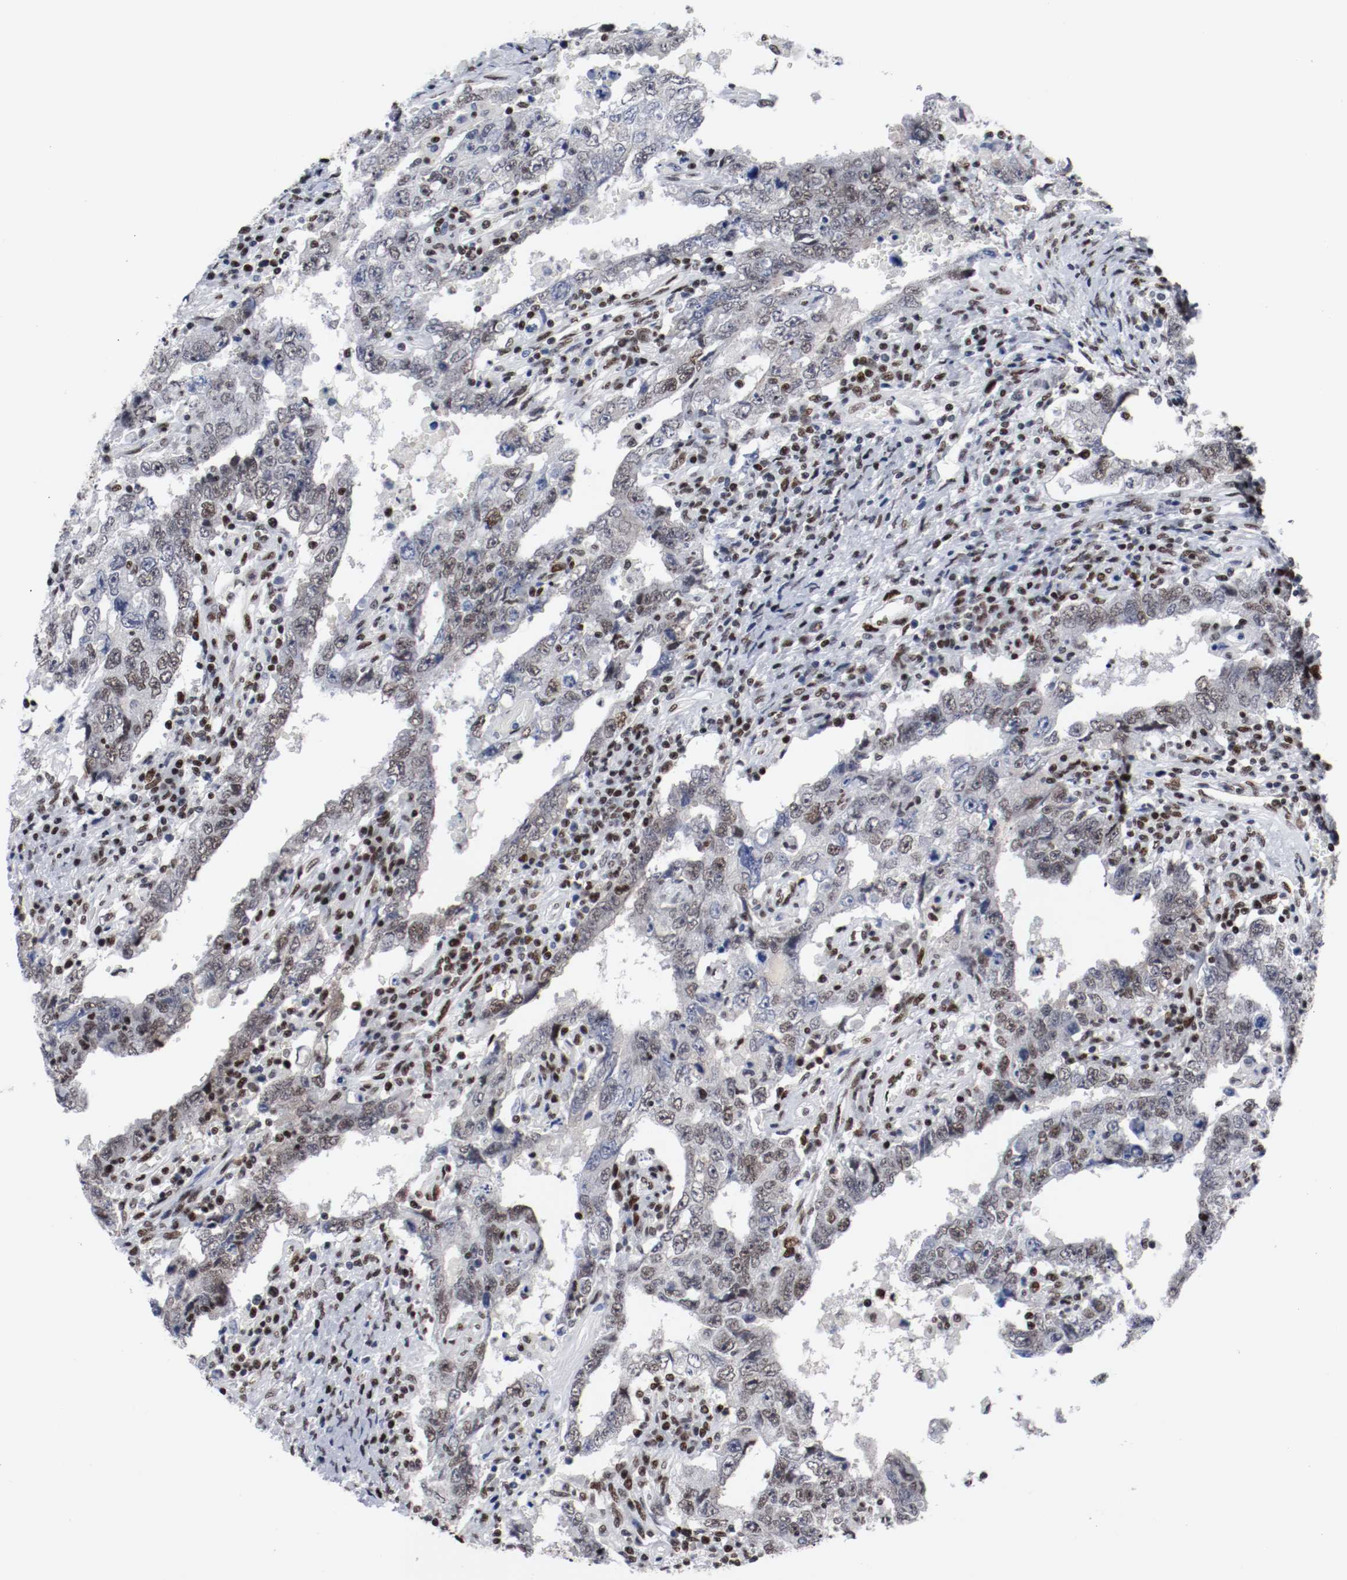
{"staining": {"intensity": "weak", "quantity": ">75%", "location": "nuclear"}, "tissue": "testis cancer", "cell_type": "Tumor cells", "image_type": "cancer", "snomed": [{"axis": "morphology", "description": "Carcinoma, Embryonal, NOS"}, {"axis": "topography", "description": "Testis"}], "caption": "Immunohistochemistry staining of testis cancer, which exhibits low levels of weak nuclear positivity in about >75% of tumor cells indicating weak nuclear protein staining. The staining was performed using DAB (3,3'-diaminobenzidine) (brown) for protein detection and nuclei were counterstained in hematoxylin (blue).", "gene": "MEF2D", "patient": {"sex": "male", "age": 26}}